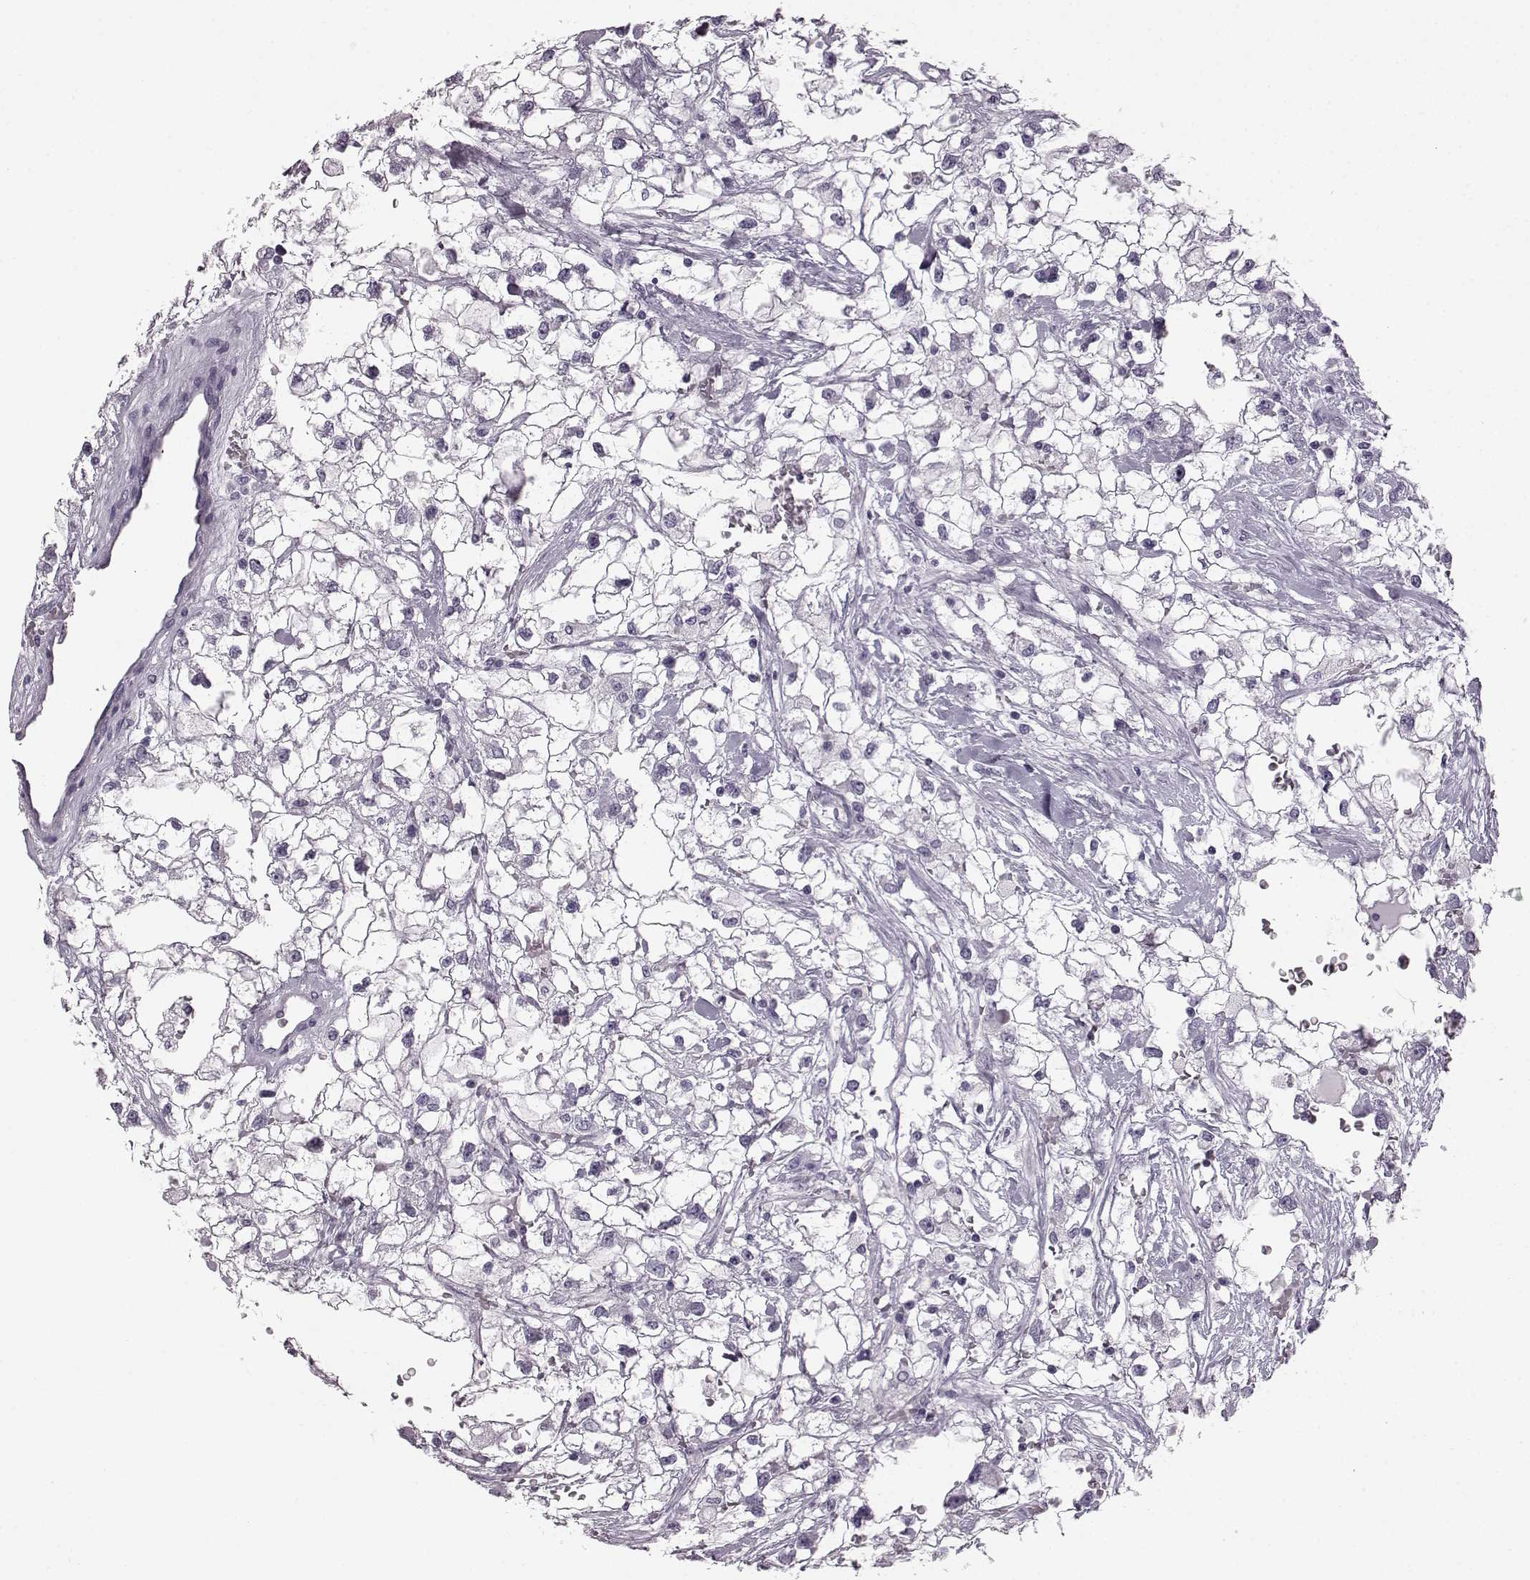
{"staining": {"intensity": "negative", "quantity": "none", "location": "none"}, "tissue": "renal cancer", "cell_type": "Tumor cells", "image_type": "cancer", "snomed": [{"axis": "morphology", "description": "Adenocarcinoma, NOS"}, {"axis": "topography", "description": "Kidney"}], "caption": "Protein analysis of renal adenocarcinoma displays no significant positivity in tumor cells.", "gene": "JSRP1", "patient": {"sex": "male", "age": 59}}